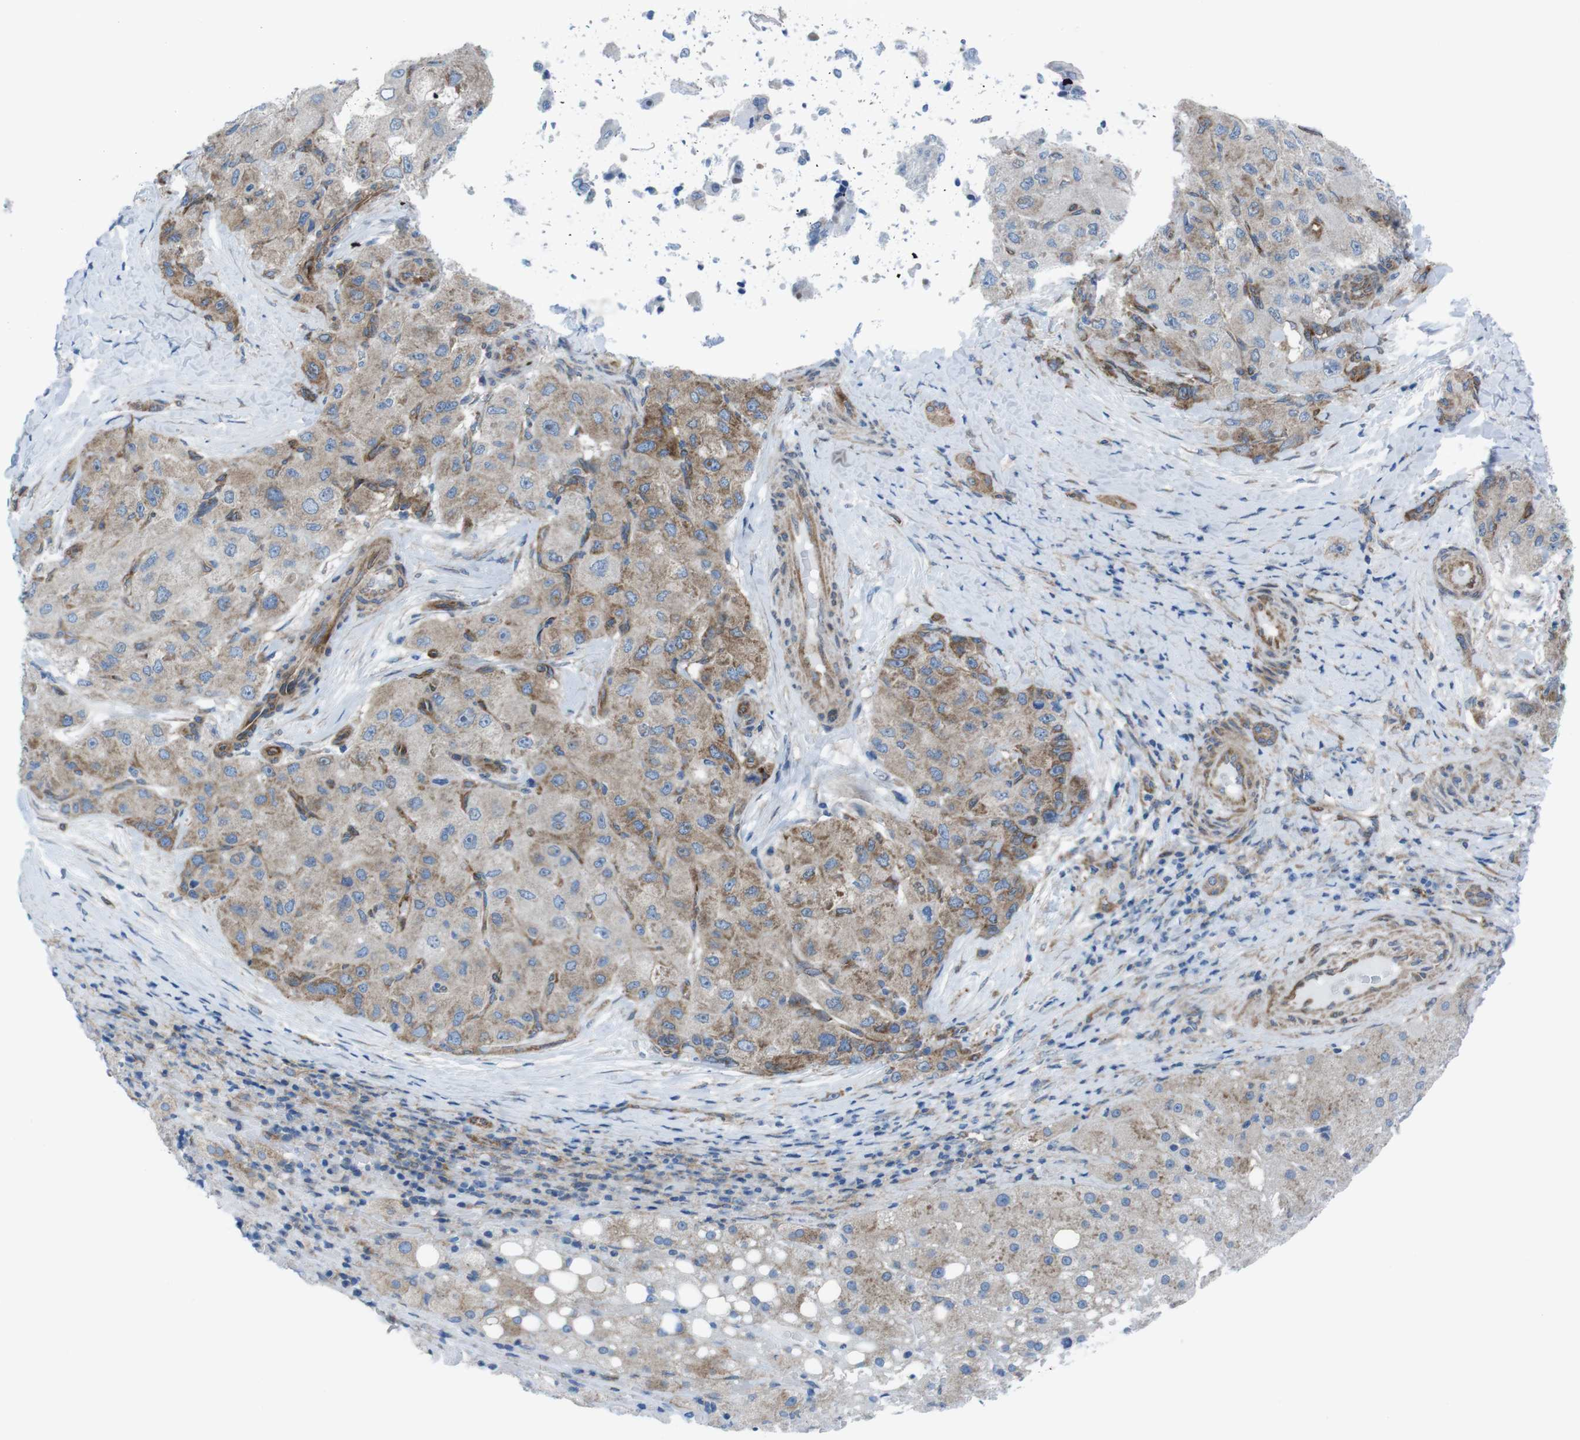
{"staining": {"intensity": "moderate", "quantity": ">75%", "location": "cytoplasmic/membranous"}, "tissue": "liver cancer", "cell_type": "Tumor cells", "image_type": "cancer", "snomed": [{"axis": "morphology", "description": "Carcinoma, Hepatocellular, NOS"}, {"axis": "topography", "description": "Liver"}], "caption": "Moderate cytoplasmic/membranous protein expression is identified in about >75% of tumor cells in hepatocellular carcinoma (liver).", "gene": "DIAPH2", "patient": {"sex": "male", "age": 80}}